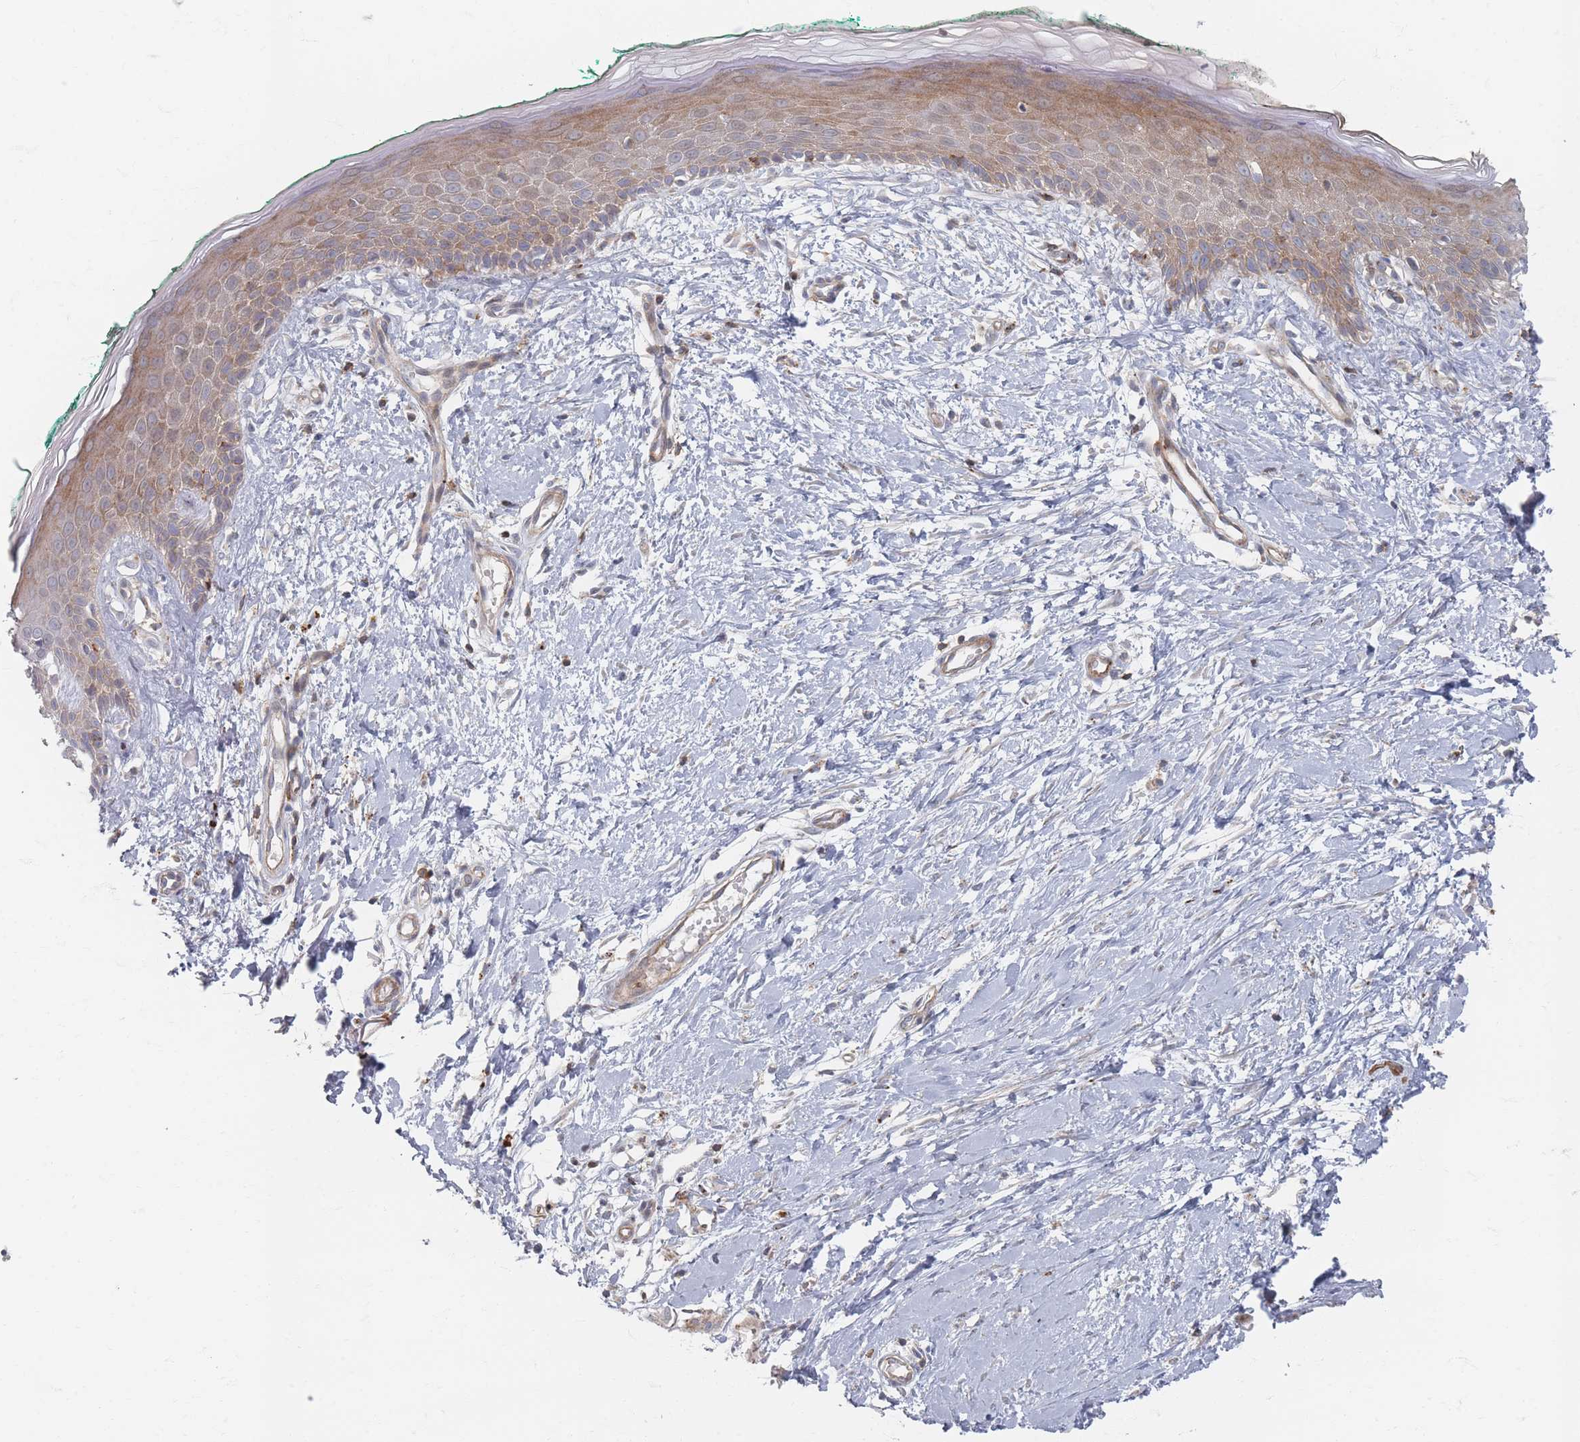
{"staining": {"intensity": "weak", "quantity": "25%-75%", "location": "cytoplasmic/membranous"}, "tissue": "skin", "cell_type": "Fibroblasts", "image_type": "normal", "snomed": [{"axis": "morphology", "description": "Normal tissue, NOS"}, {"axis": "morphology", "description": "Malignant melanoma, NOS"}, {"axis": "topography", "description": "Skin"}], "caption": "Weak cytoplasmic/membranous positivity is appreciated in about 25%-75% of fibroblasts in benign skin.", "gene": "ZKSCAN7", "patient": {"sex": "male", "age": 62}}